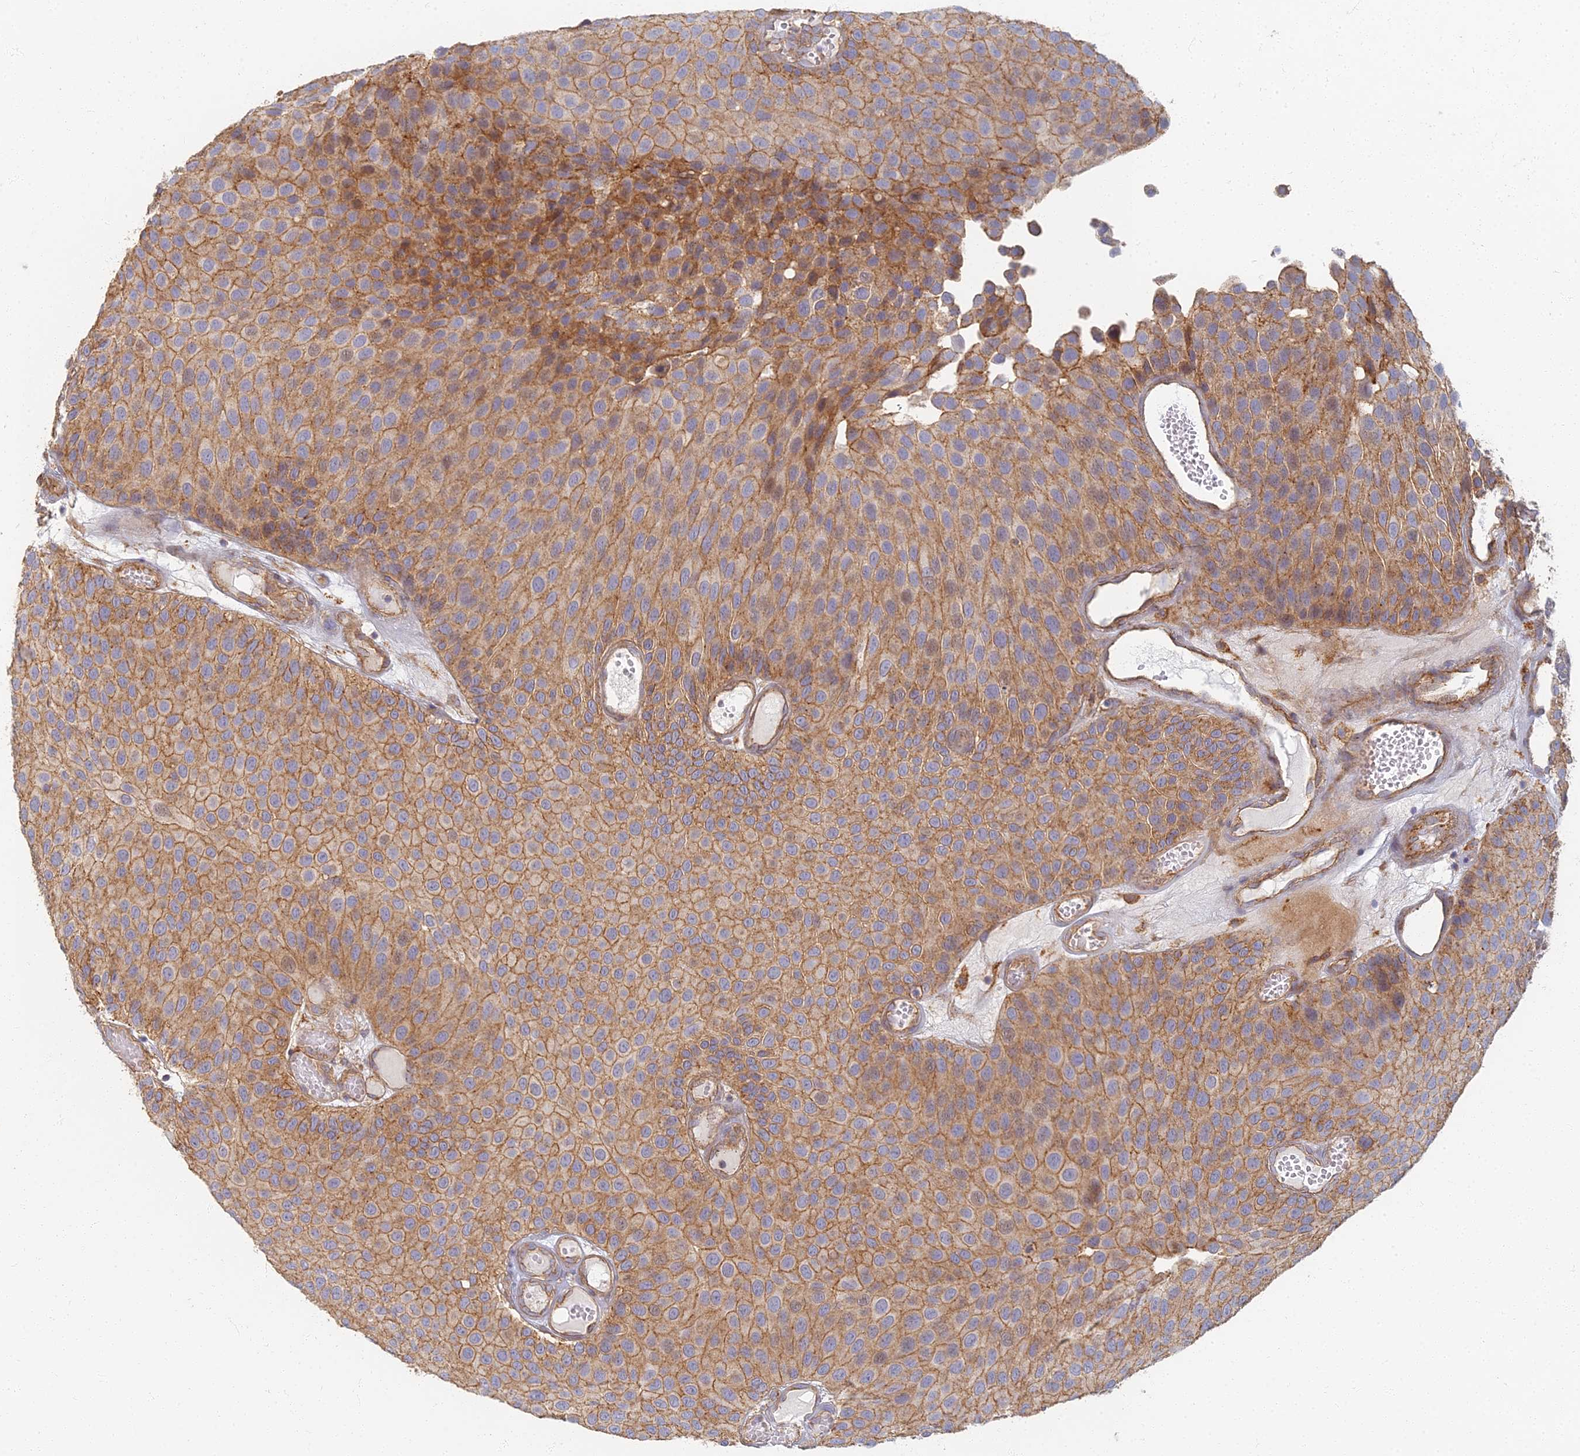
{"staining": {"intensity": "moderate", "quantity": ">75%", "location": "cytoplasmic/membranous"}, "tissue": "urothelial cancer", "cell_type": "Tumor cells", "image_type": "cancer", "snomed": [{"axis": "morphology", "description": "Urothelial carcinoma, Low grade"}, {"axis": "topography", "description": "Urinary bladder"}], "caption": "About >75% of tumor cells in urothelial carcinoma (low-grade) display moderate cytoplasmic/membranous protein staining as visualized by brown immunohistochemical staining.", "gene": "RBSN", "patient": {"sex": "male", "age": 89}}